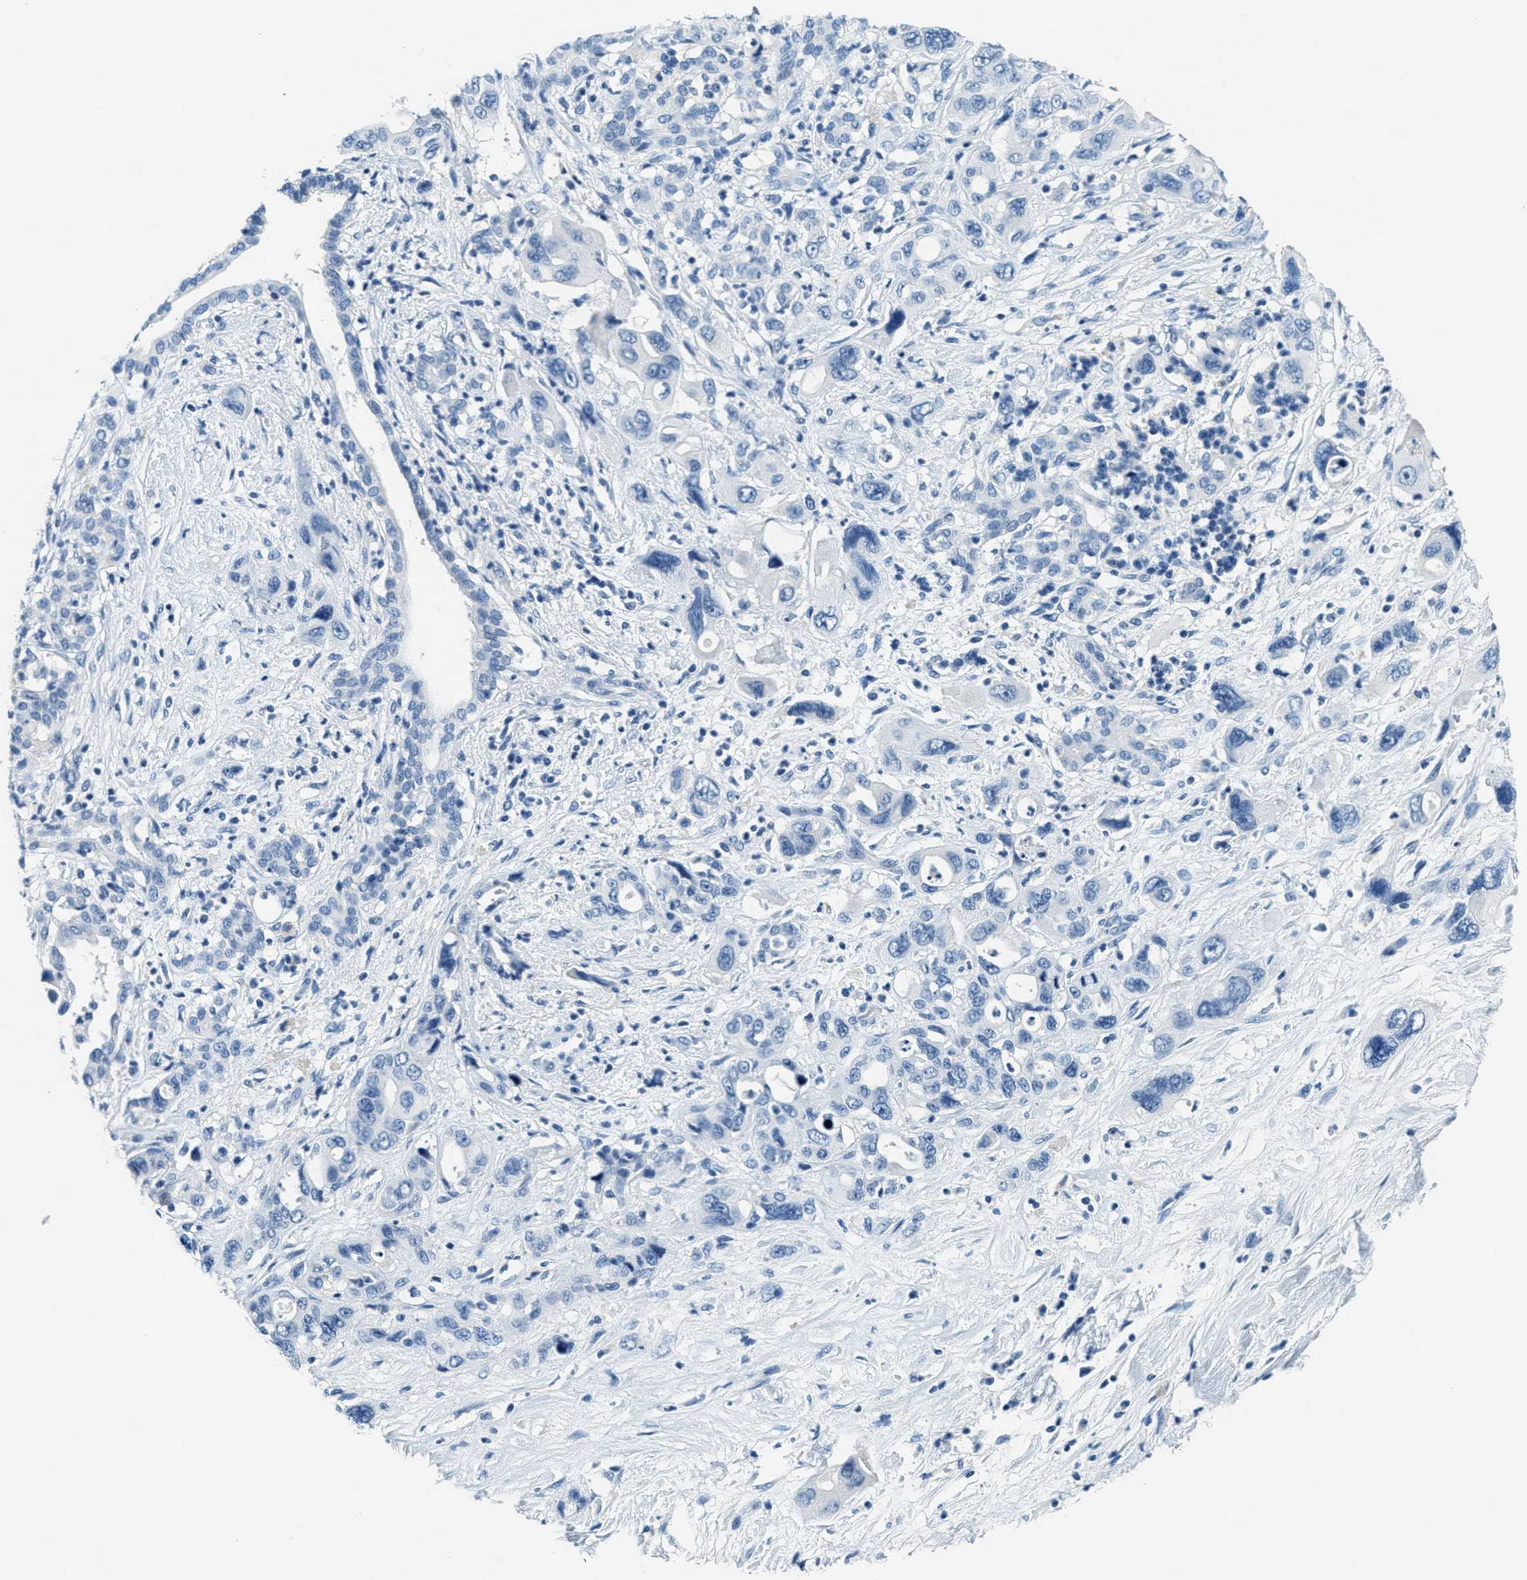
{"staining": {"intensity": "negative", "quantity": "none", "location": "none"}, "tissue": "pancreatic cancer", "cell_type": "Tumor cells", "image_type": "cancer", "snomed": [{"axis": "morphology", "description": "Adenocarcinoma, NOS"}, {"axis": "topography", "description": "Pancreas"}], "caption": "High power microscopy photomicrograph of an immunohistochemistry (IHC) histopathology image of pancreatic cancer, revealing no significant positivity in tumor cells.", "gene": "A2M", "patient": {"sex": "male", "age": 46}}